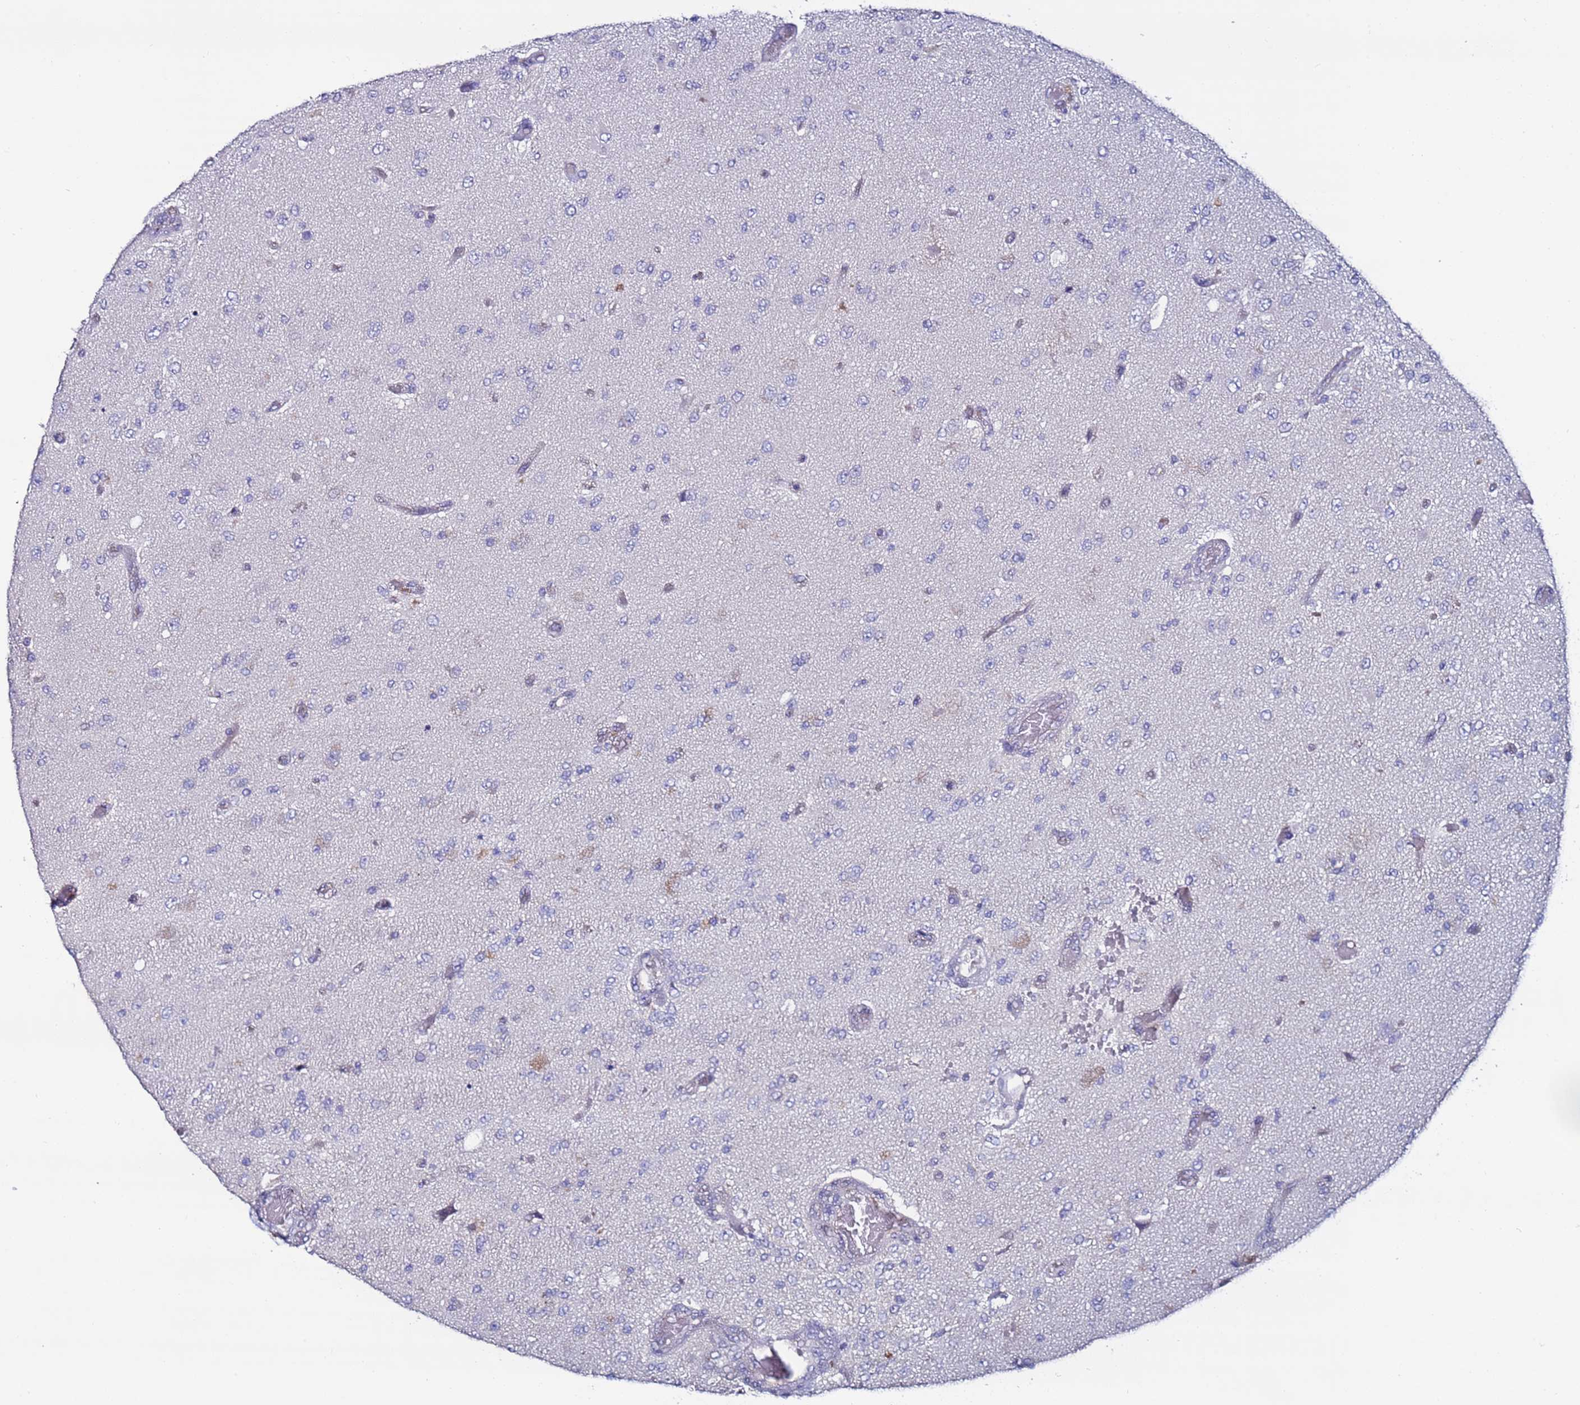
{"staining": {"intensity": "negative", "quantity": "none", "location": "none"}, "tissue": "glioma", "cell_type": "Tumor cells", "image_type": "cancer", "snomed": [{"axis": "morphology", "description": "Normal tissue, NOS"}, {"axis": "morphology", "description": "Glioma, malignant, High grade"}, {"axis": "topography", "description": "Cerebral cortex"}], "caption": "The IHC histopathology image has no significant expression in tumor cells of glioma tissue. (Brightfield microscopy of DAB IHC at high magnification).", "gene": "TENM3", "patient": {"sex": "male", "age": 77}}